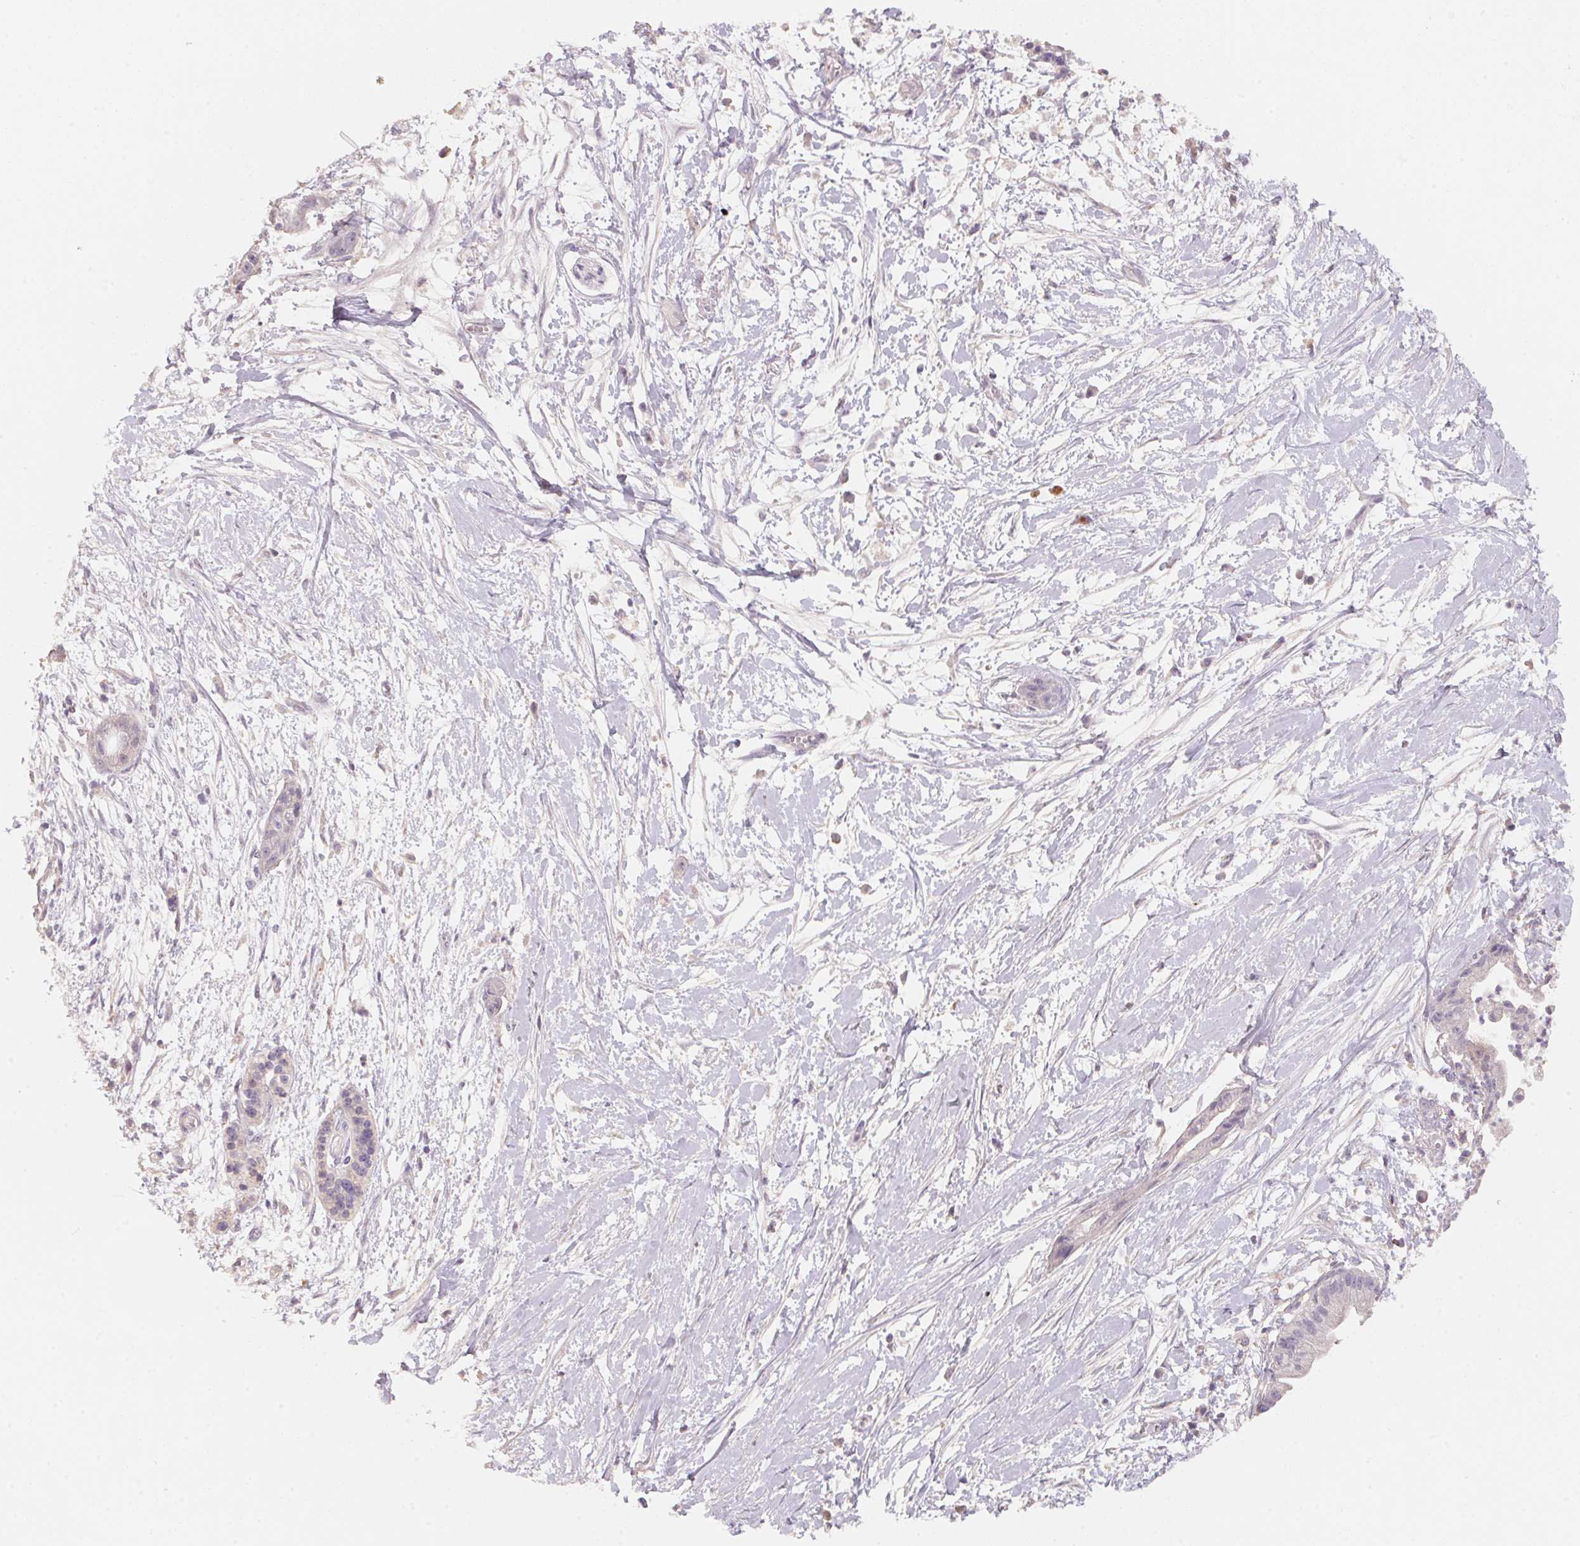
{"staining": {"intensity": "negative", "quantity": "none", "location": "none"}, "tissue": "pancreatic cancer", "cell_type": "Tumor cells", "image_type": "cancer", "snomed": [{"axis": "morphology", "description": "Normal tissue, NOS"}, {"axis": "morphology", "description": "Adenocarcinoma, NOS"}, {"axis": "topography", "description": "Lymph node"}, {"axis": "topography", "description": "Pancreas"}], "caption": "Immunohistochemistry (IHC) photomicrograph of neoplastic tissue: pancreatic cancer (adenocarcinoma) stained with DAB reveals no significant protein positivity in tumor cells.", "gene": "TREH", "patient": {"sex": "female", "age": 58}}